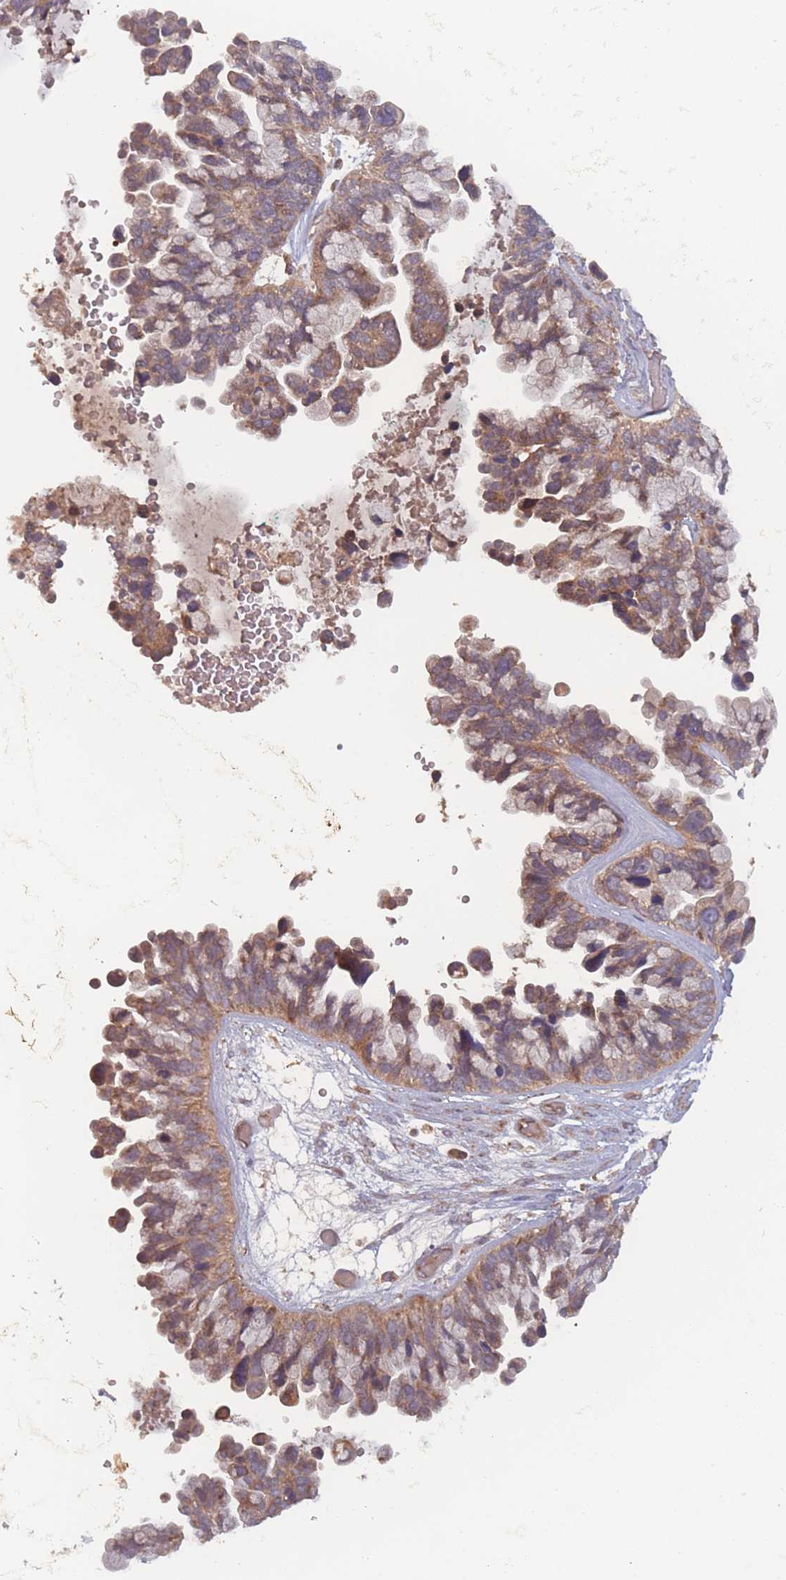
{"staining": {"intensity": "moderate", "quantity": ">75%", "location": "cytoplasmic/membranous"}, "tissue": "ovarian cancer", "cell_type": "Tumor cells", "image_type": "cancer", "snomed": [{"axis": "morphology", "description": "Cystadenocarcinoma, serous, NOS"}, {"axis": "topography", "description": "Ovary"}], "caption": "Serous cystadenocarcinoma (ovarian) stained for a protein (brown) reveals moderate cytoplasmic/membranous positive staining in about >75% of tumor cells.", "gene": "ATP5MG", "patient": {"sex": "female", "age": 56}}